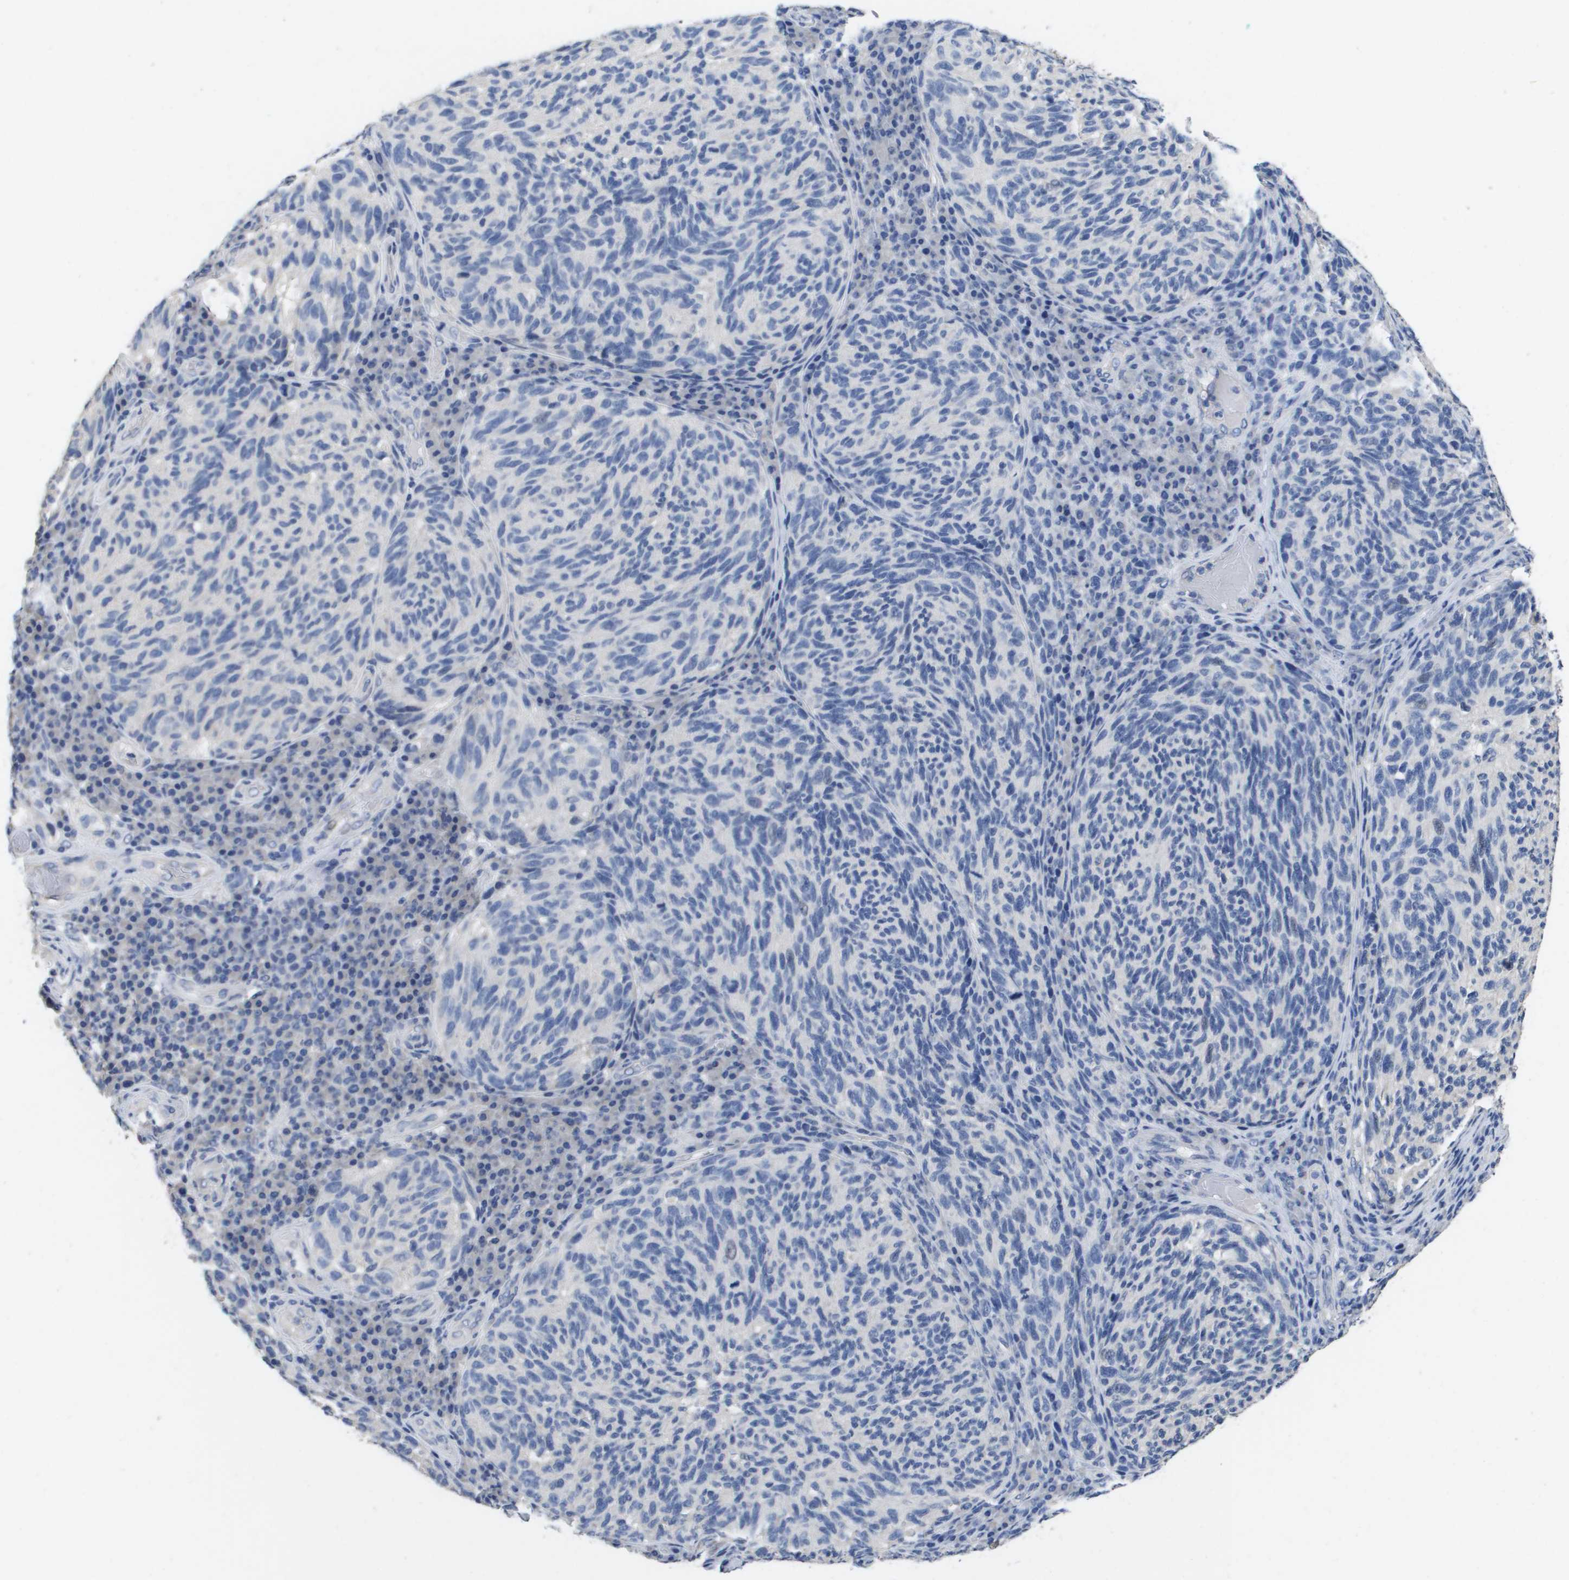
{"staining": {"intensity": "negative", "quantity": "none", "location": "none"}, "tissue": "melanoma", "cell_type": "Tumor cells", "image_type": "cancer", "snomed": [{"axis": "morphology", "description": "Malignant melanoma, NOS"}, {"axis": "topography", "description": "Skin"}], "caption": "Melanoma was stained to show a protein in brown. There is no significant positivity in tumor cells.", "gene": "CA9", "patient": {"sex": "female", "age": 73}}